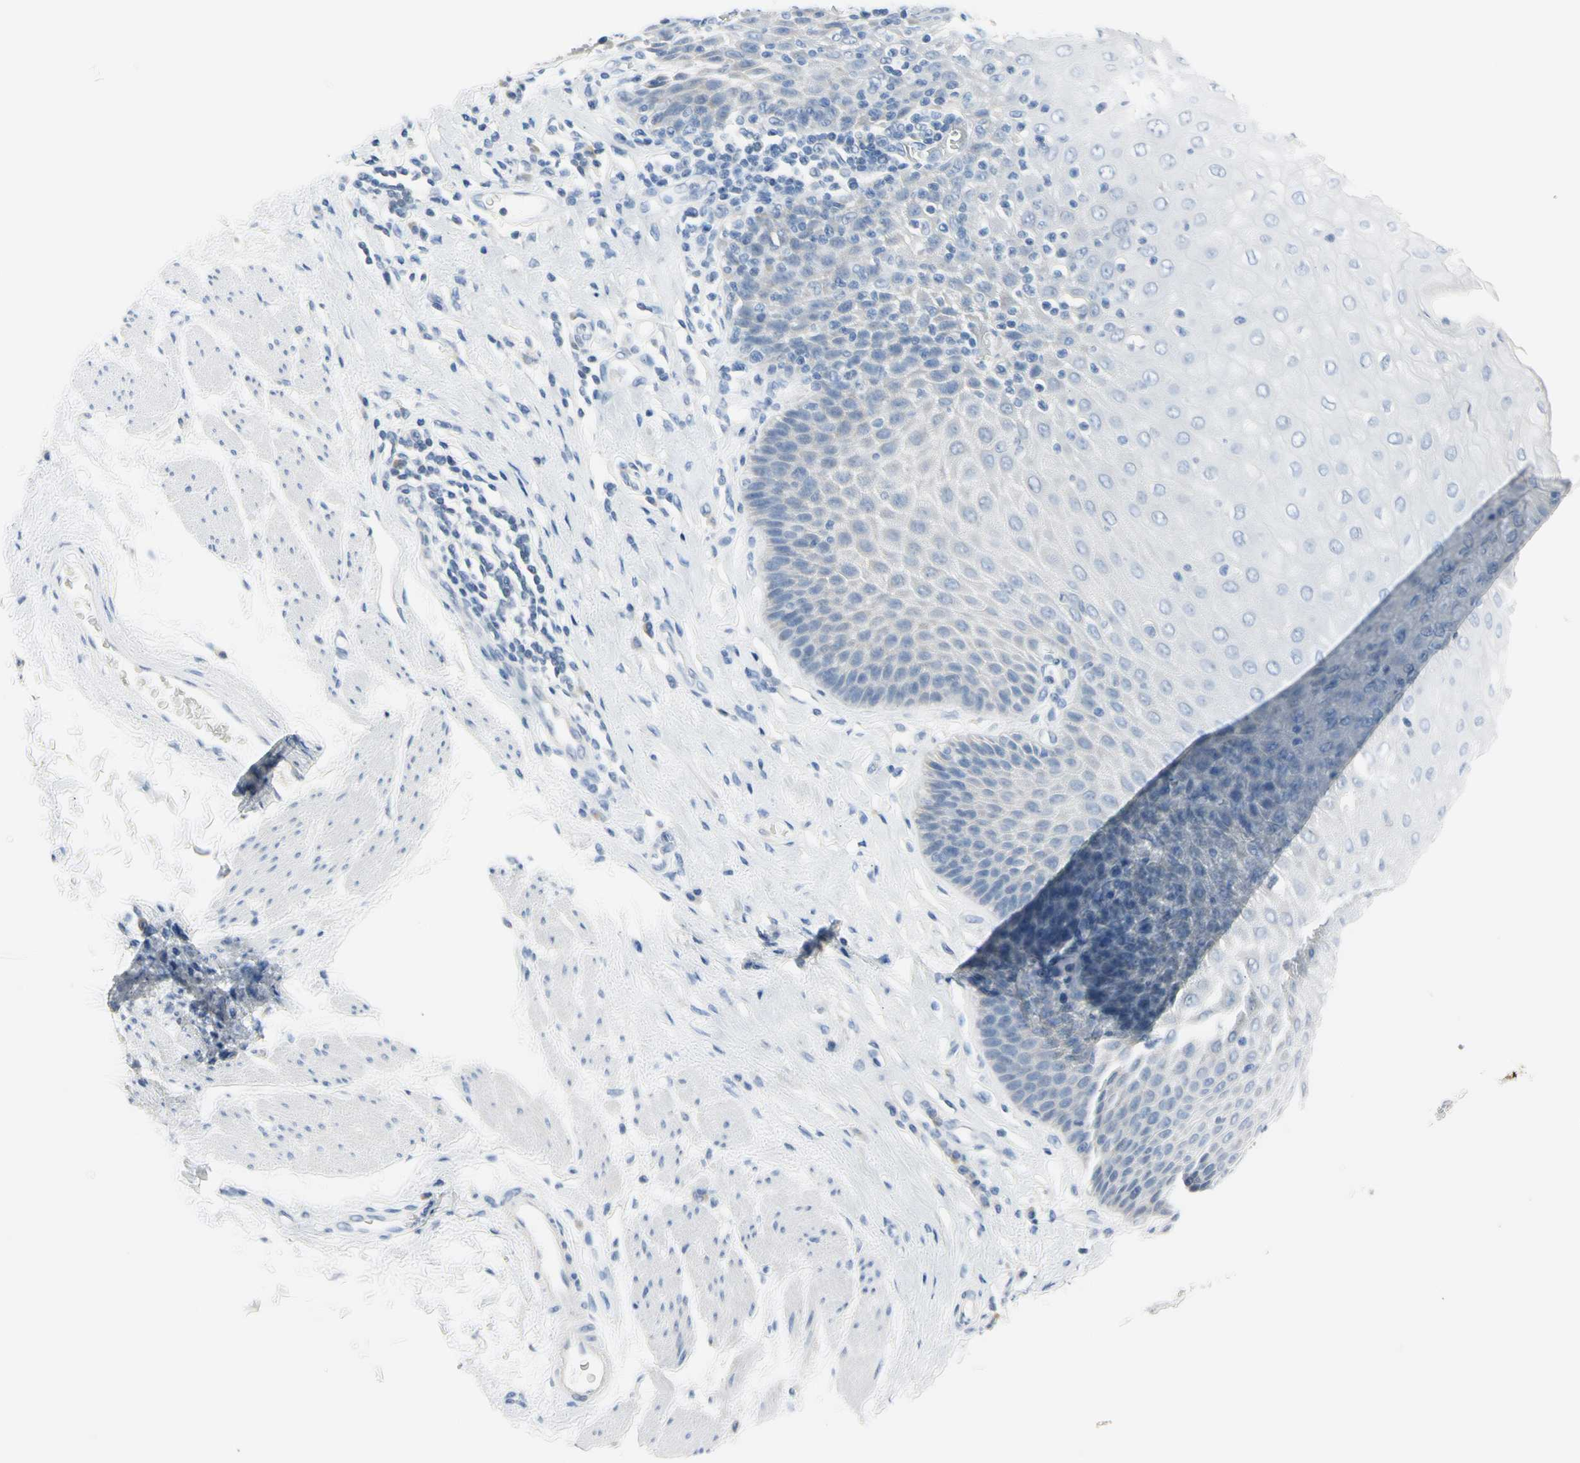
{"staining": {"intensity": "negative", "quantity": "none", "location": "none"}, "tissue": "esophagus", "cell_type": "Squamous epithelial cells", "image_type": "normal", "snomed": [{"axis": "morphology", "description": "Normal tissue, NOS"}, {"axis": "topography", "description": "Esophagus"}], "caption": "IHC photomicrograph of unremarkable human esophagus stained for a protein (brown), which exhibits no expression in squamous epithelial cells. (DAB immunohistochemistry (IHC) visualized using brightfield microscopy, high magnification).", "gene": "MARK1", "patient": {"sex": "female", "age": 61}}